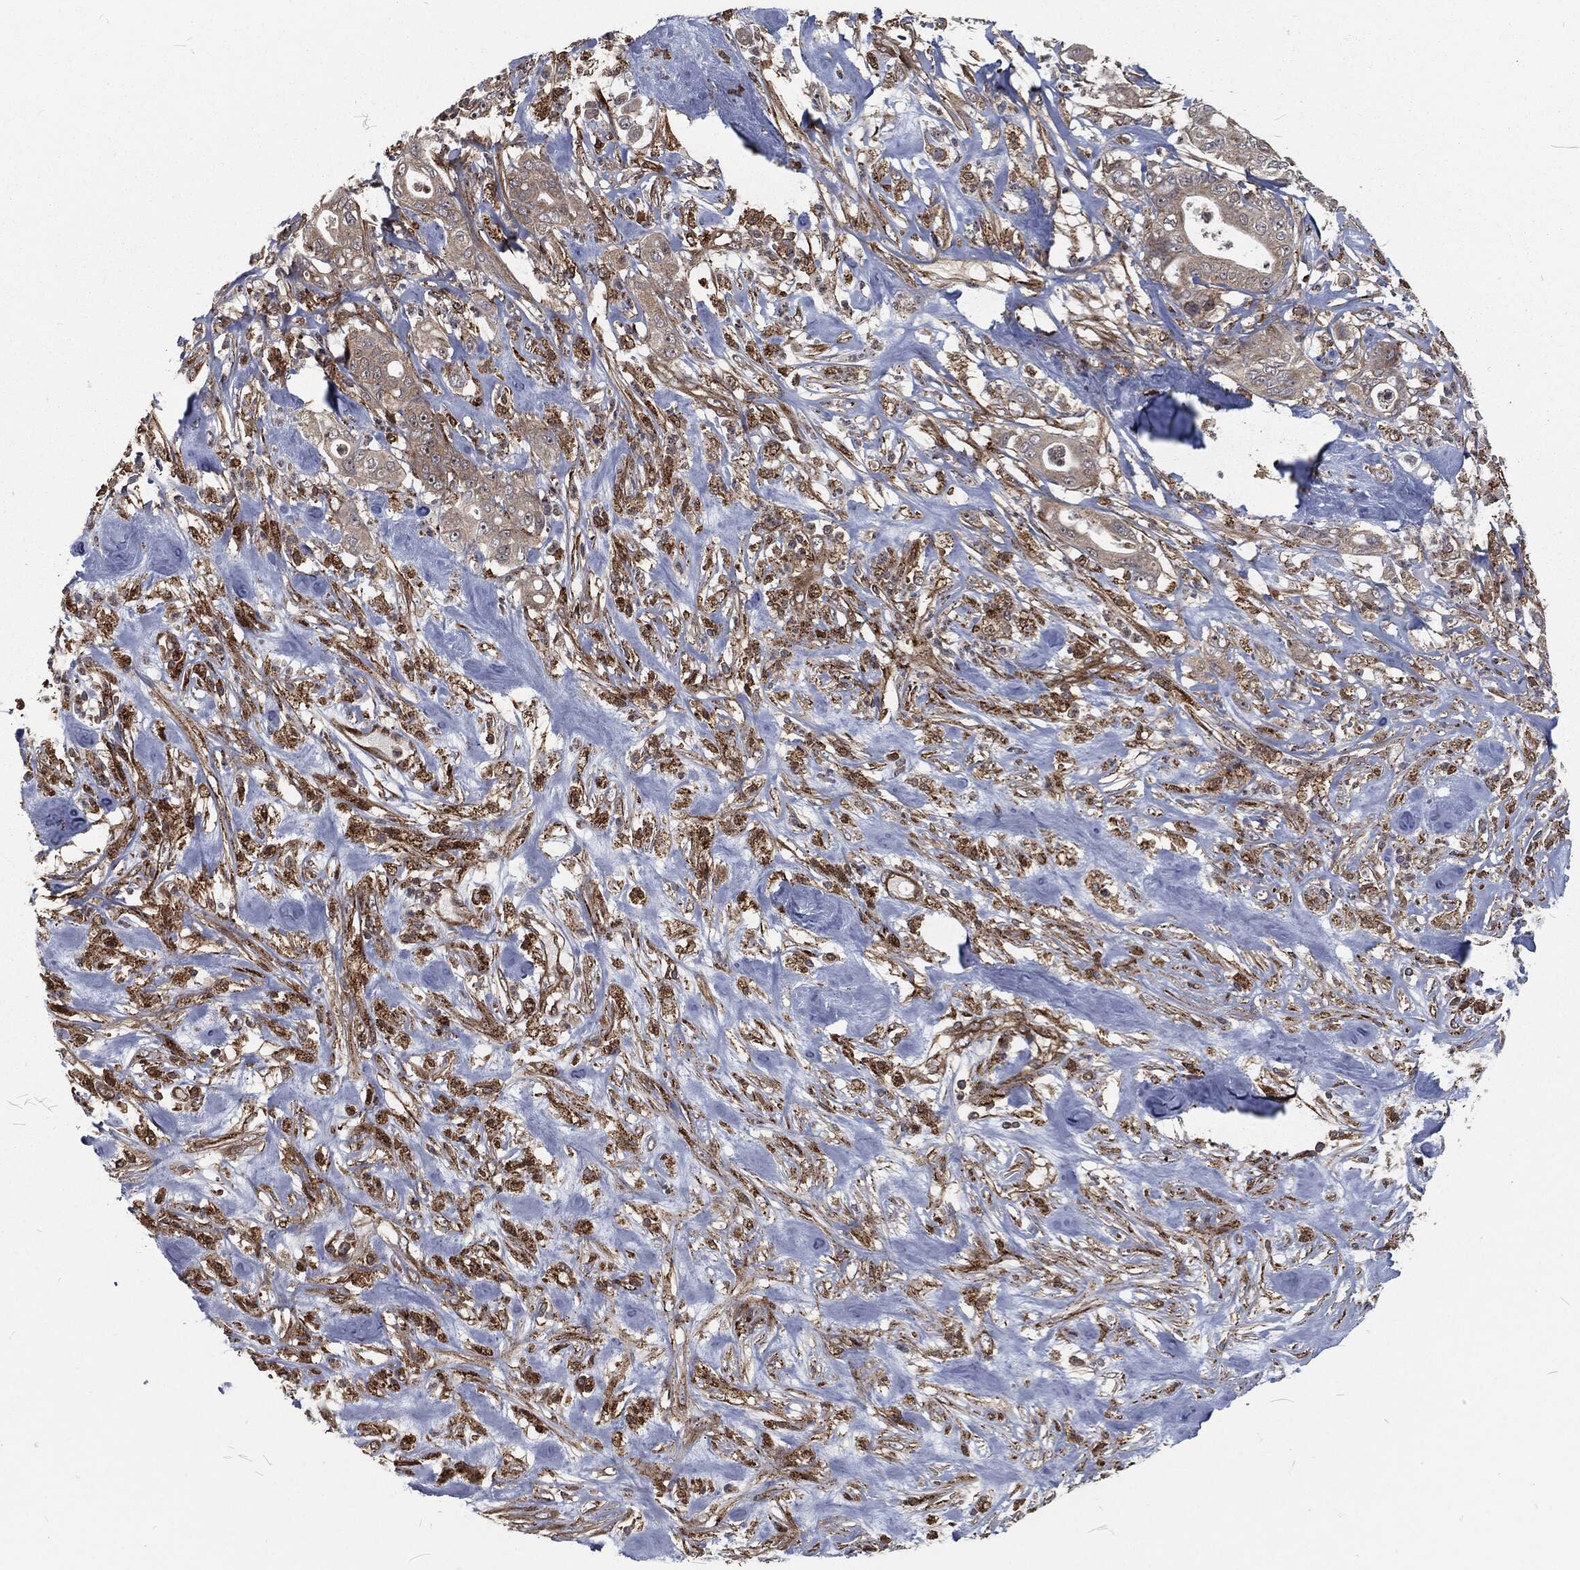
{"staining": {"intensity": "weak", "quantity": ">75%", "location": "cytoplasmic/membranous"}, "tissue": "pancreatic cancer", "cell_type": "Tumor cells", "image_type": "cancer", "snomed": [{"axis": "morphology", "description": "Adenocarcinoma, NOS"}, {"axis": "topography", "description": "Pancreas"}], "caption": "Immunohistochemistry of pancreatic cancer (adenocarcinoma) displays low levels of weak cytoplasmic/membranous positivity in approximately >75% of tumor cells. (IHC, brightfield microscopy, high magnification).", "gene": "RFTN1", "patient": {"sex": "male", "age": 71}}